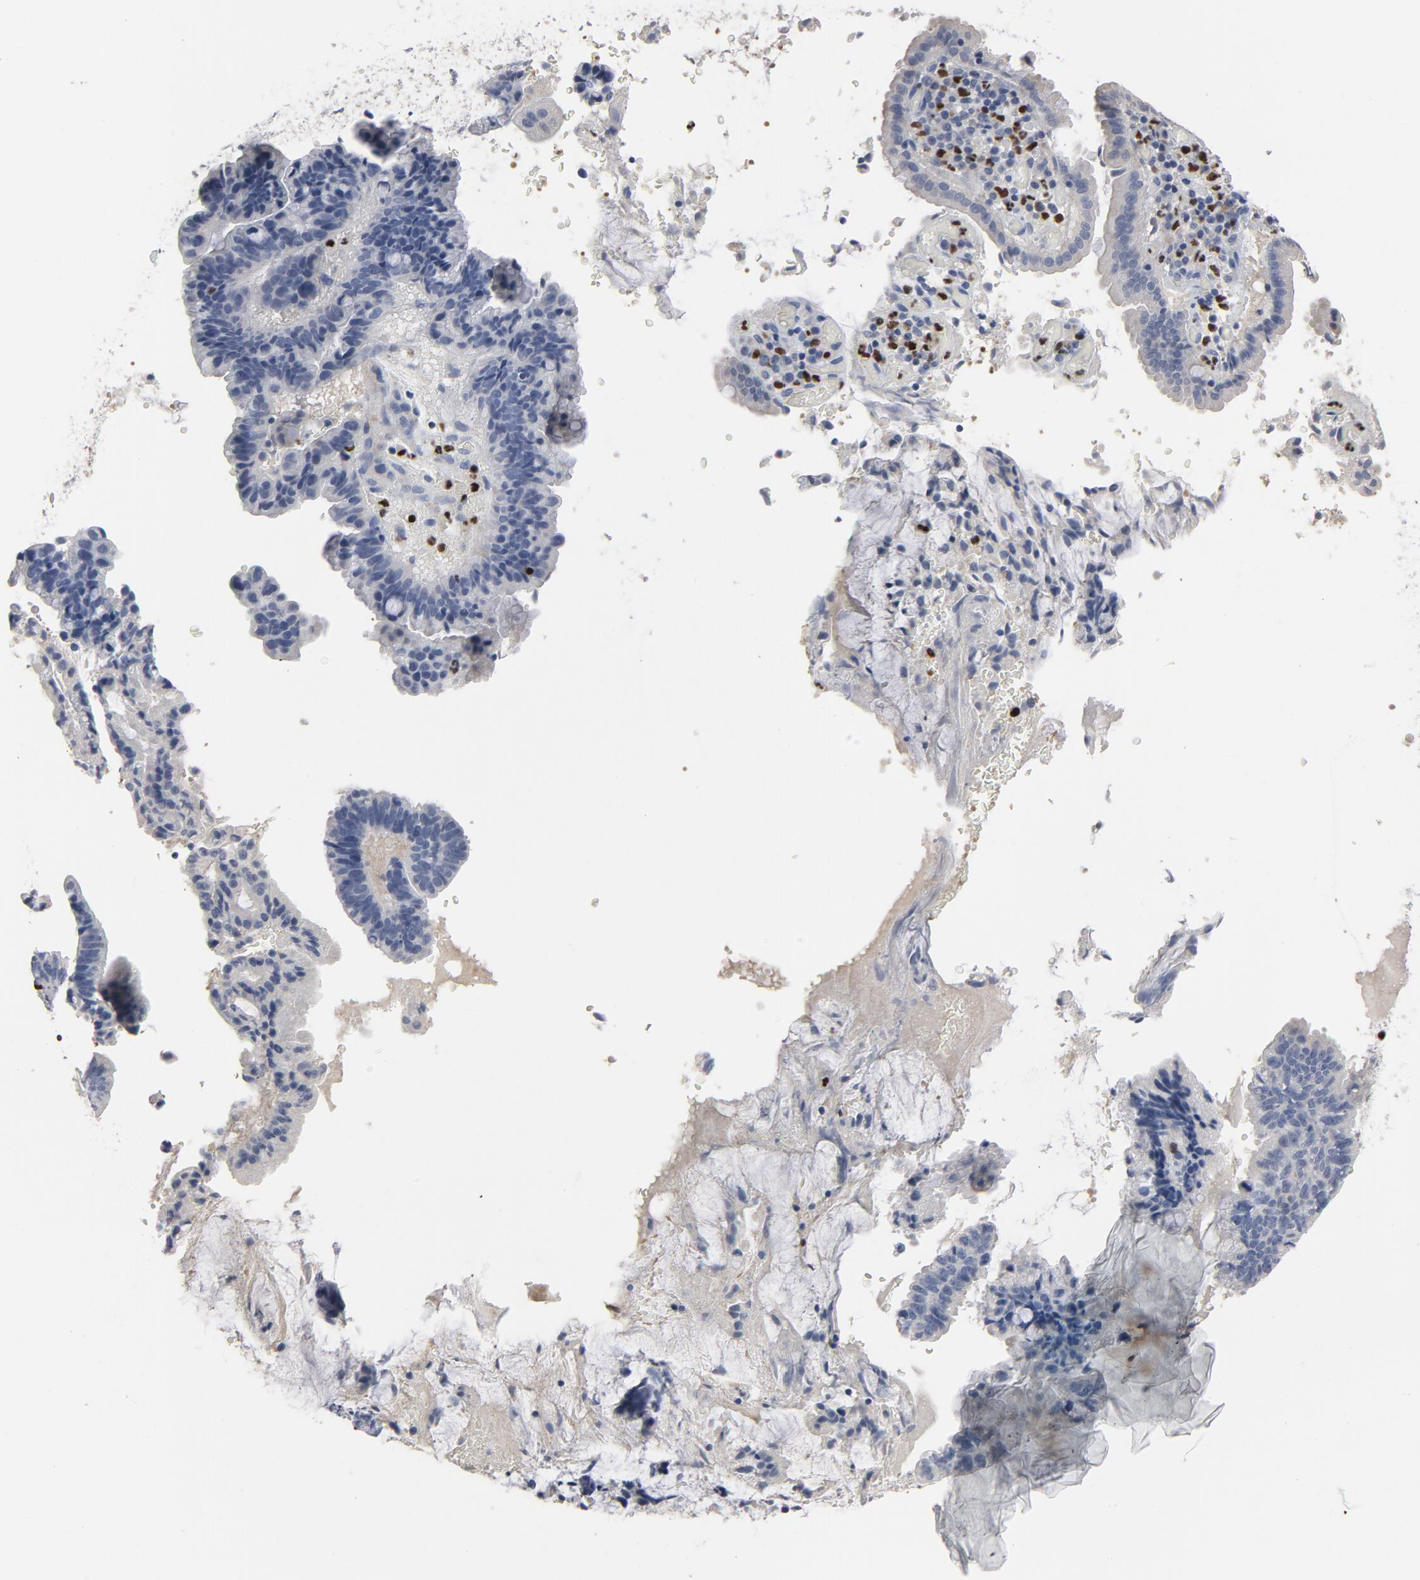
{"staining": {"intensity": "negative", "quantity": "none", "location": "none"}, "tissue": "pancreatic cancer", "cell_type": "Tumor cells", "image_type": "cancer", "snomed": [{"axis": "morphology", "description": "Adenocarcinoma, NOS"}, {"axis": "topography", "description": "Pancreas"}], "caption": "Histopathology image shows no significant protein staining in tumor cells of adenocarcinoma (pancreatic).", "gene": "SPI1", "patient": {"sex": "male", "age": 82}}